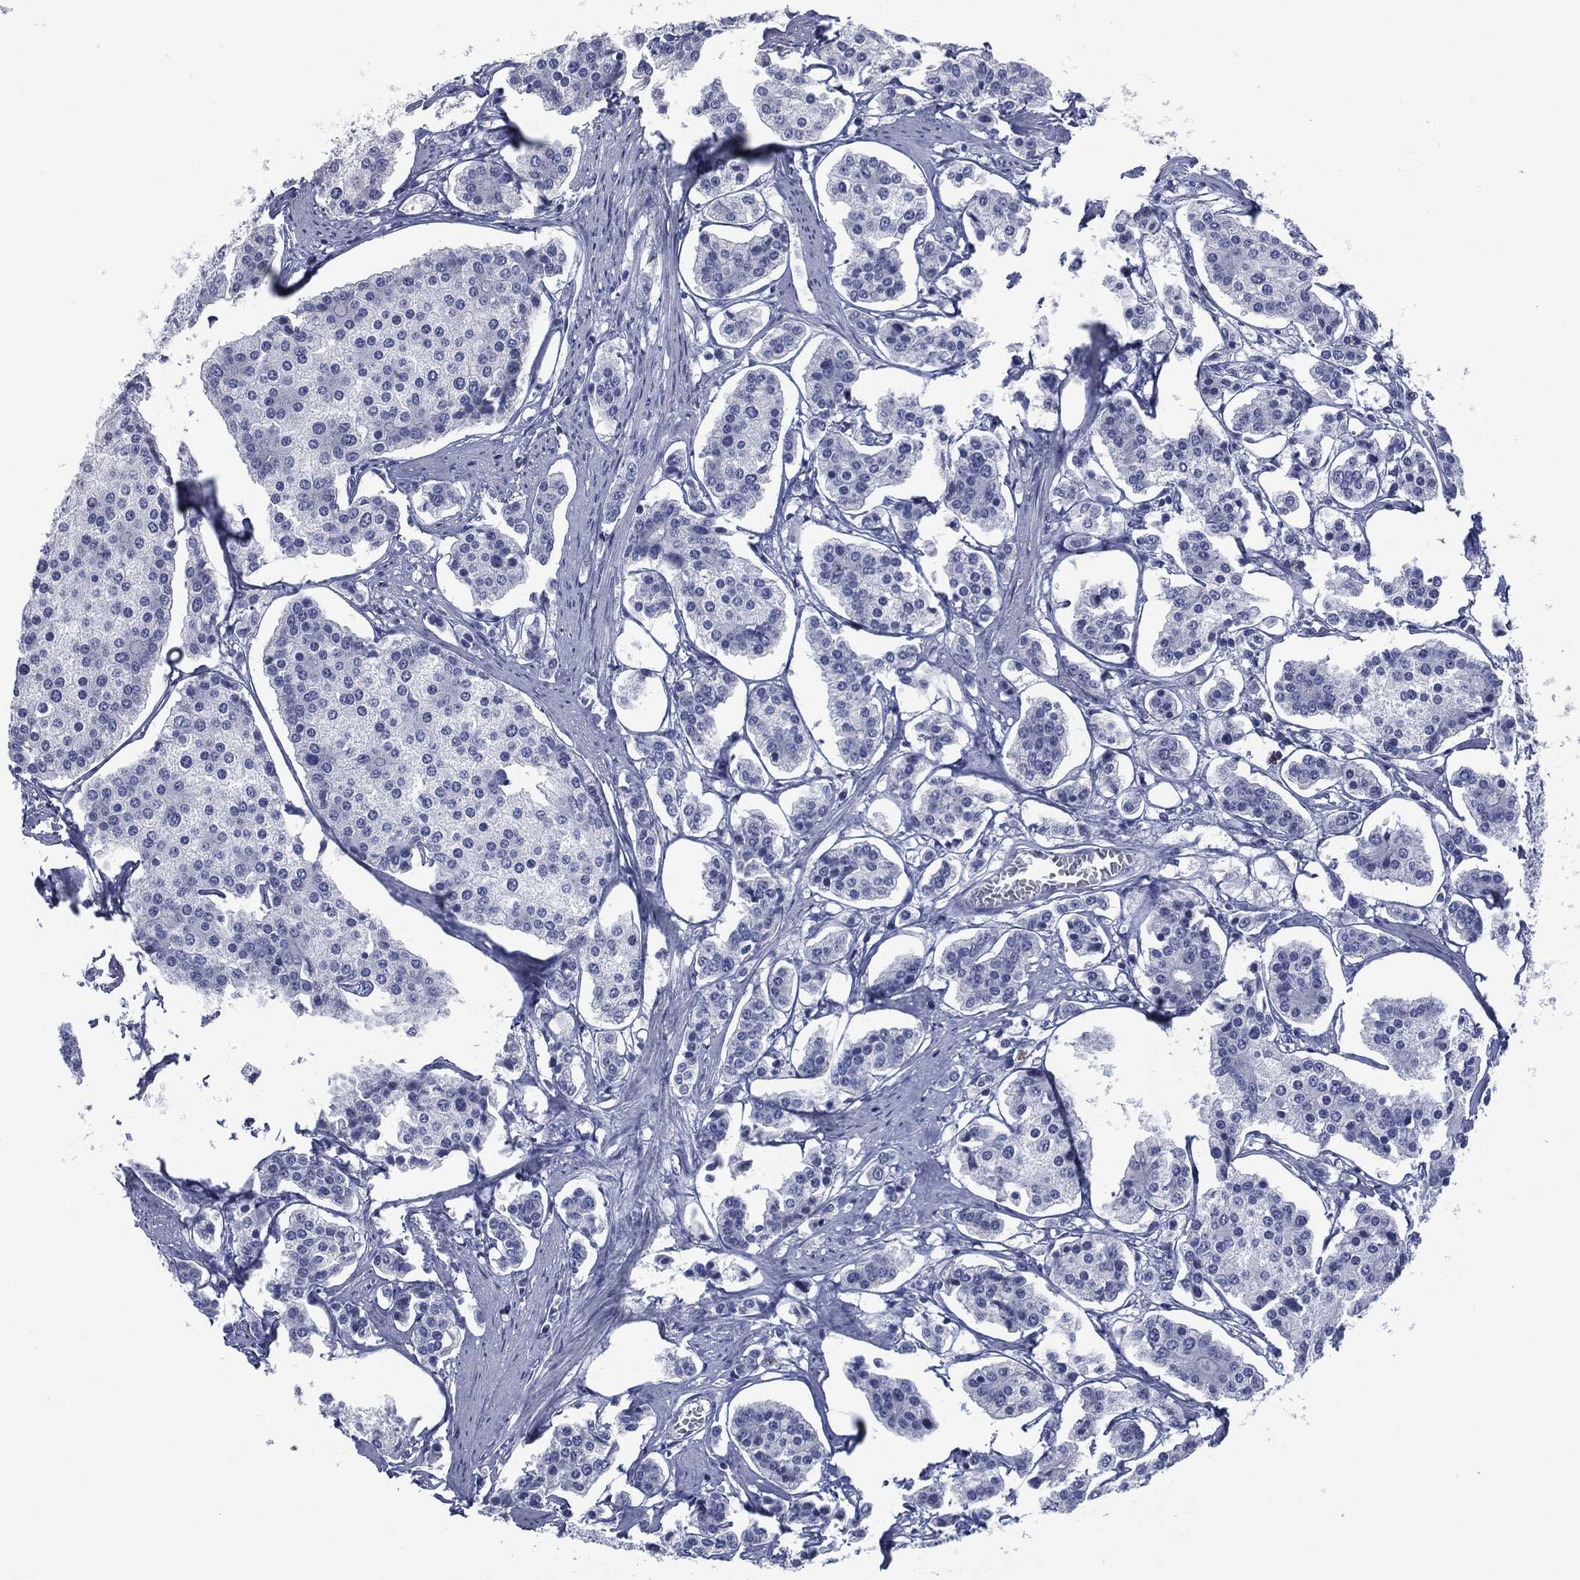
{"staining": {"intensity": "negative", "quantity": "none", "location": "none"}, "tissue": "carcinoid", "cell_type": "Tumor cells", "image_type": "cancer", "snomed": [{"axis": "morphology", "description": "Carcinoid, malignant, NOS"}, {"axis": "topography", "description": "Small intestine"}], "caption": "A high-resolution micrograph shows immunohistochemistry (IHC) staining of carcinoid (malignant), which reveals no significant expression in tumor cells.", "gene": "CEACAM8", "patient": {"sex": "female", "age": 65}}